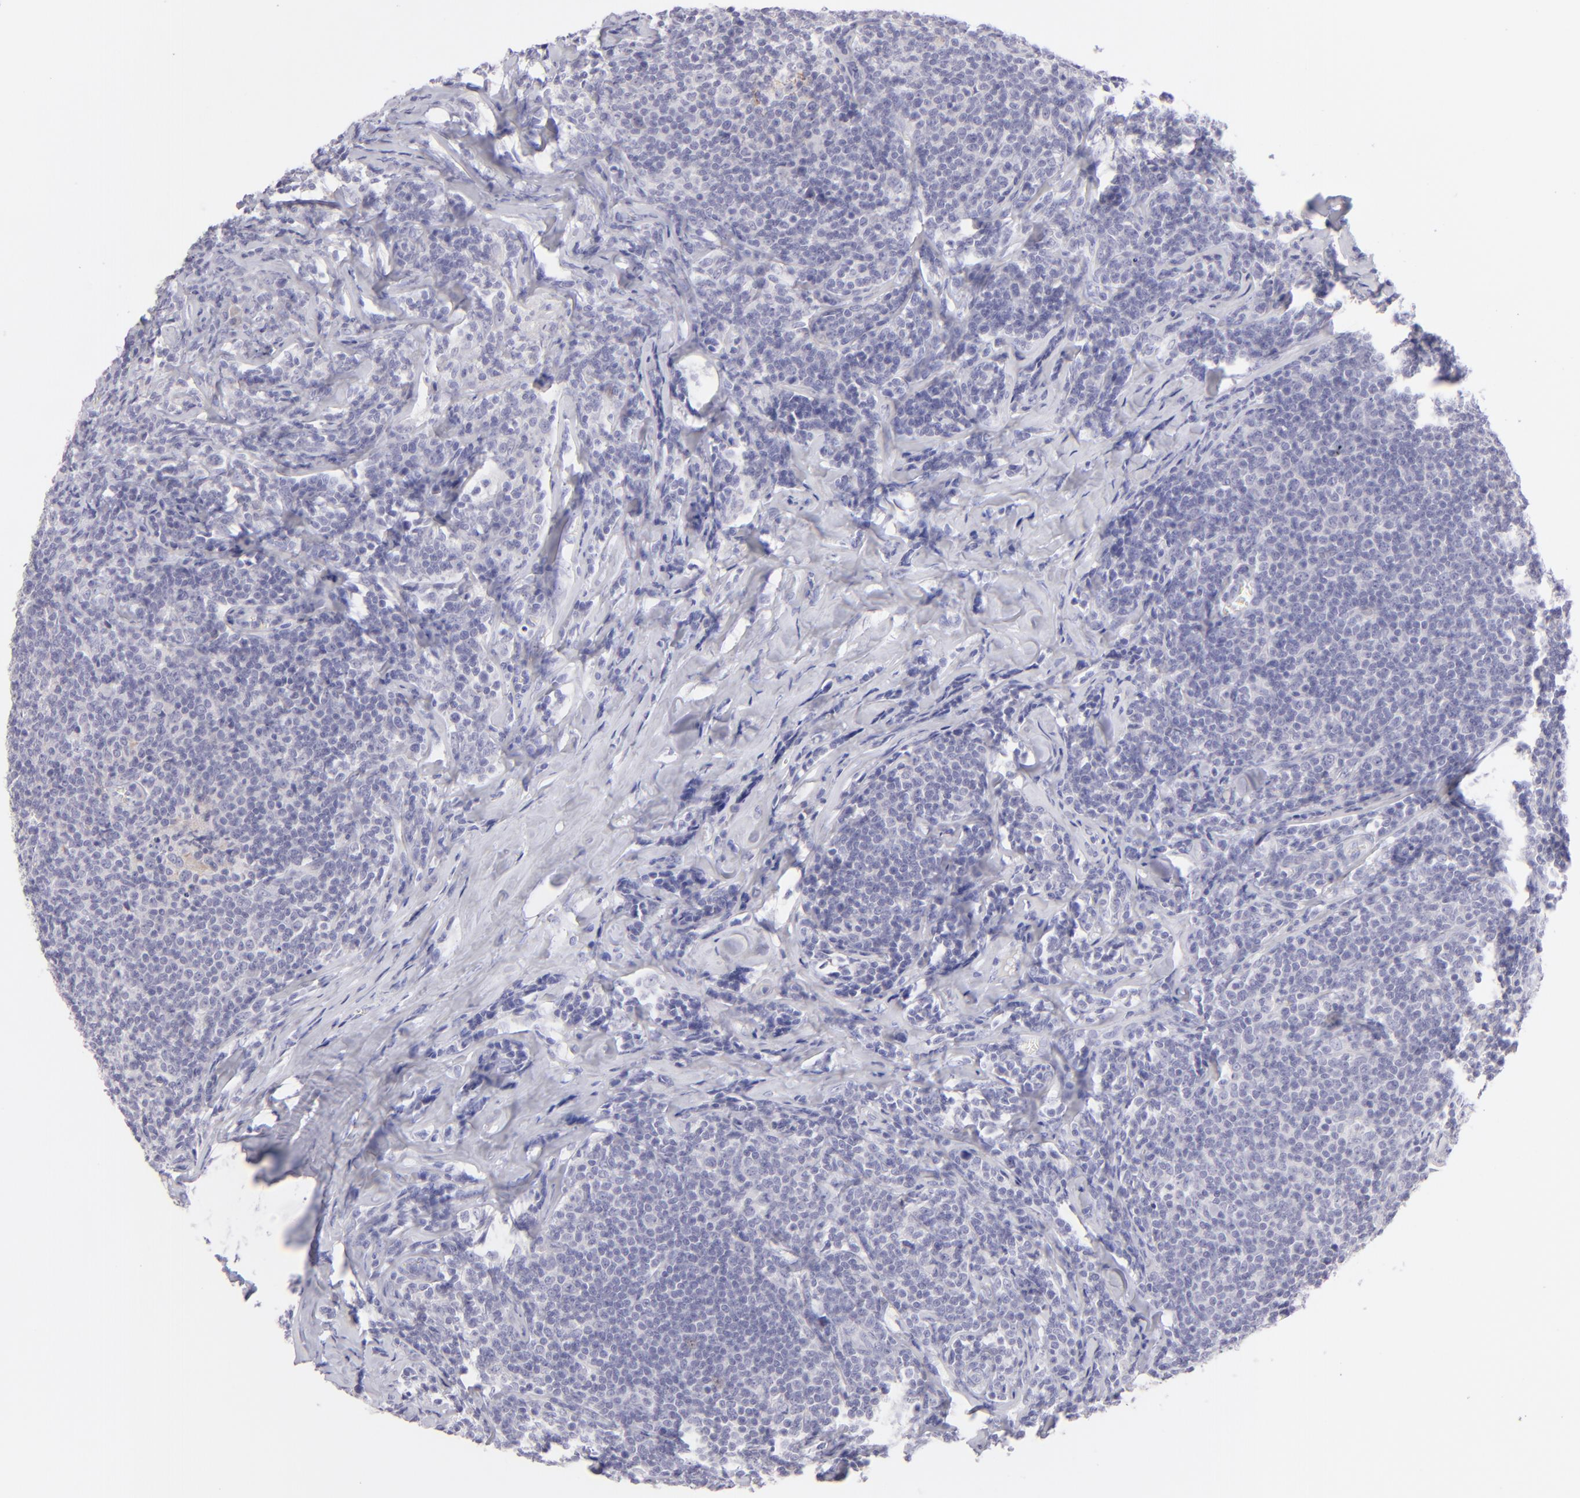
{"staining": {"intensity": "negative", "quantity": "none", "location": "none"}, "tissue": "lymphoma", "cell_type": "Tumor cells", "image_type": "cancer", "snomed": [{"axis": "morphology", "description": "Malignant lymphoma, non-Hodgkin's type, Low grade"}, {"axis": "topography", "description": "Lymph node"}], "caption": "Immunohistochemistry histopathology image of human malignant lymphoma, non-Hodgkin's type (low-grade) stained for a protein (brown), which reveals no expression in tumor cells.", "gene": "CLDN4", "patient": {"sex": "male", "age": 74}}